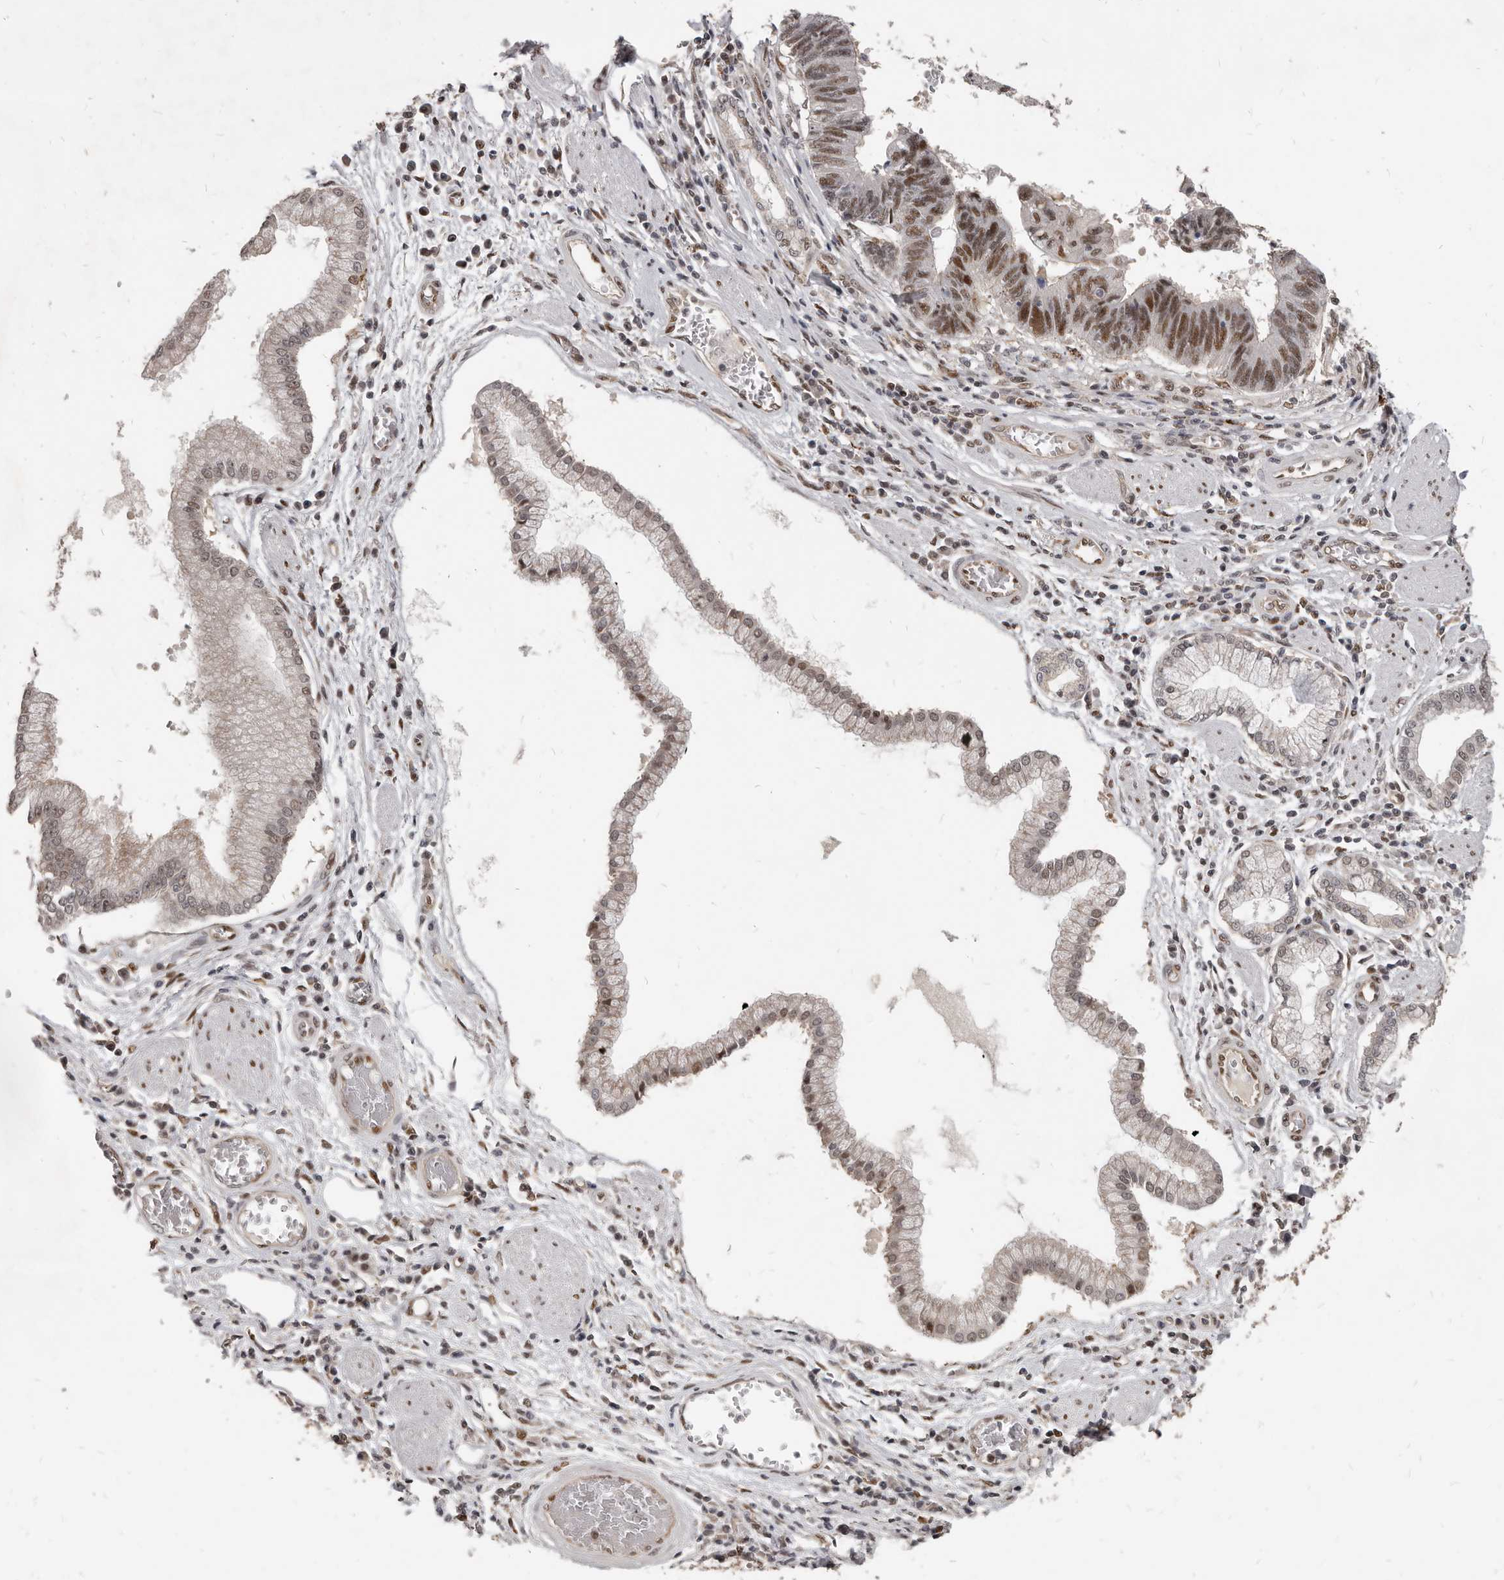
{"staining": {"intensity": "moderate", "quantity": ">75%", "location": "nuclear"}, "tissue": "stomach cancer", "cell_type": "Tumor cells", "image_type": "cancer", "snomed": [{"axis": "morphology", "description": "Adenocarcinoma, NOS"}, {"axis": "topography", "description": "Stomach"}], "caption": "Protein expression analysis of human adenocarcinoma (stomach) reveals moderate nuclear expression in about >75% of tumor cells.", "gene": "ATF5", "patient": {"sex": "male", "age": 59}}